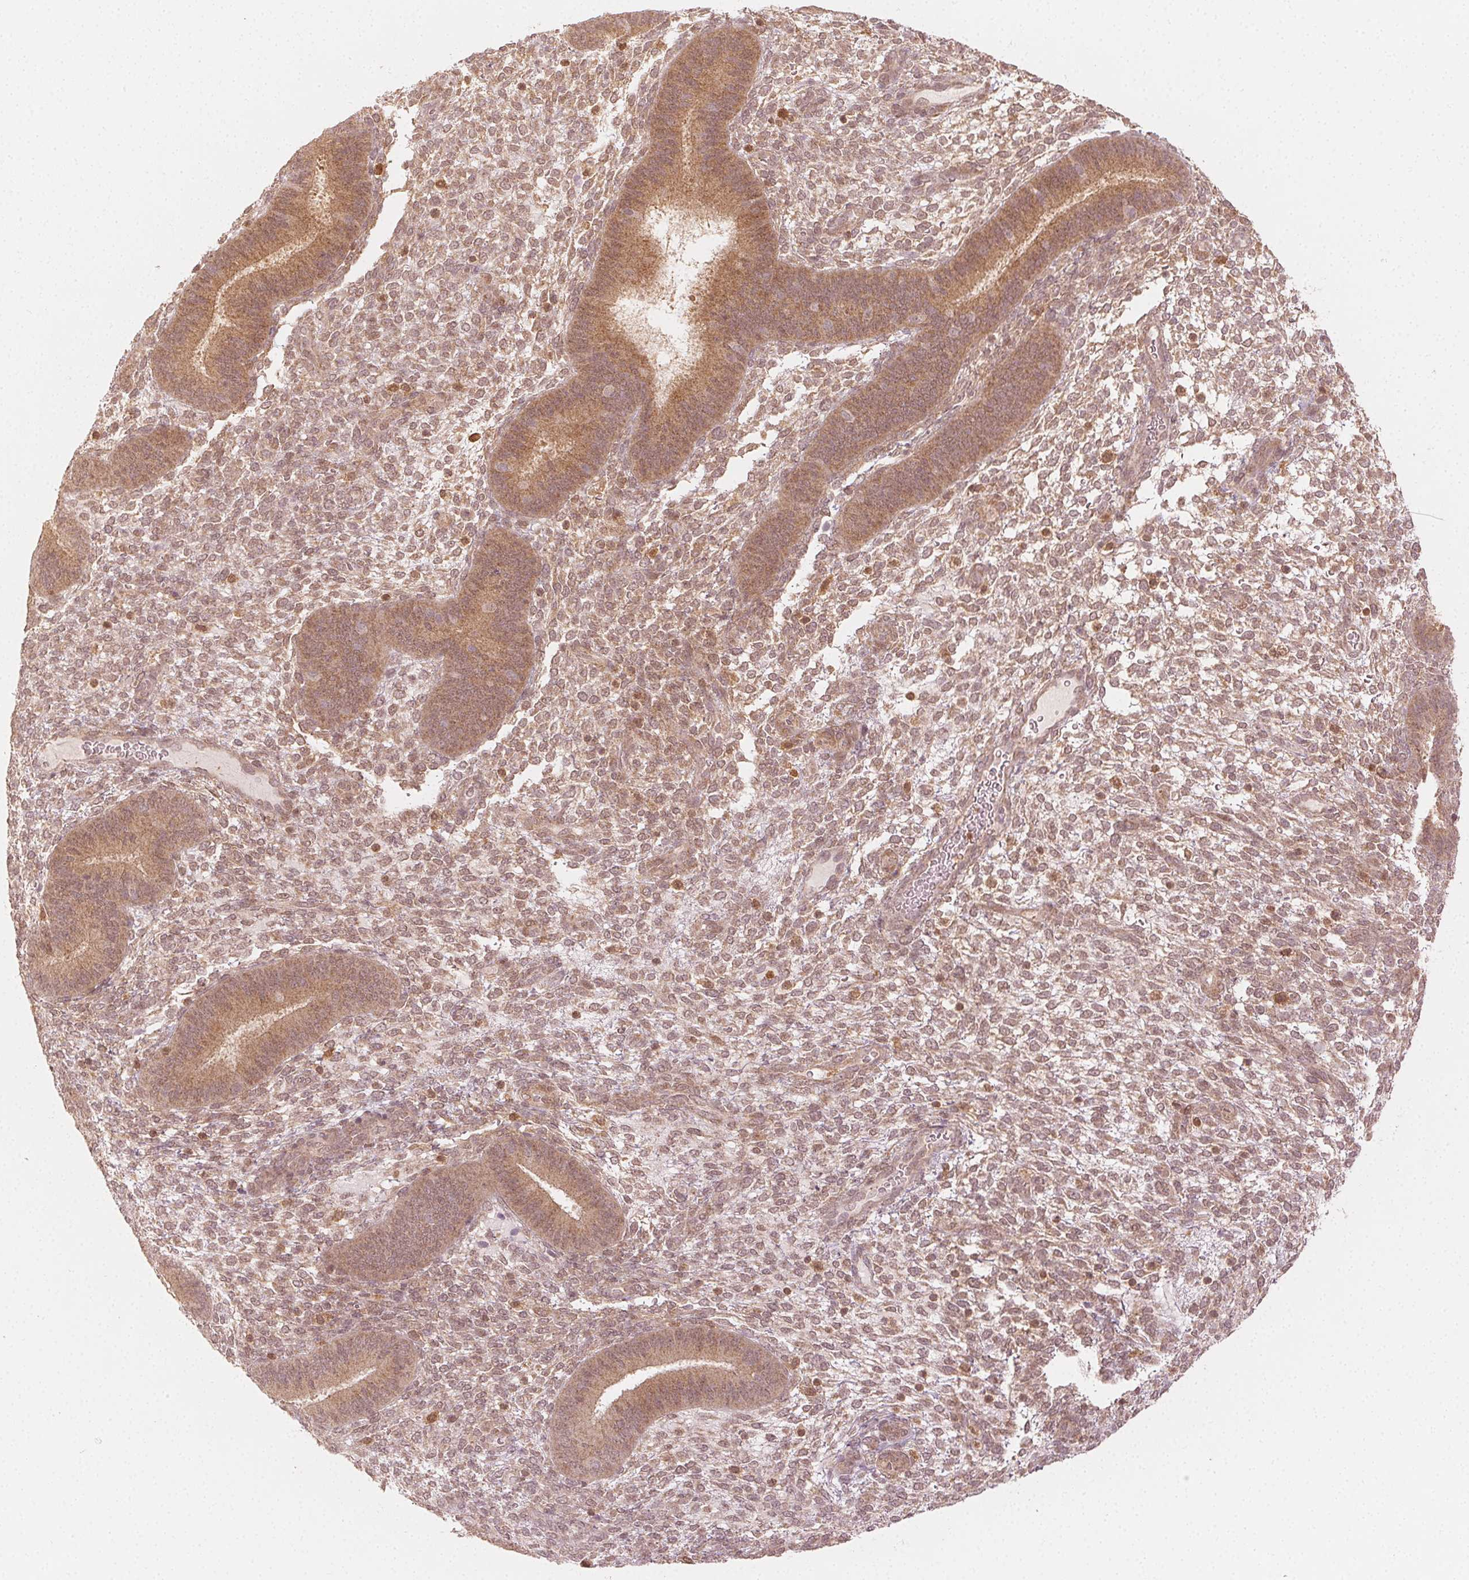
{"staining": {"intensity": "moderate", "quantity": "25%-75%", "location": "cytoplasmic/membranous,nuclear"}, "tissue": "endometrium", "cell_type": "Cells in endometrial stroma", "image_type": "normal", "snomed": [{"axis": "morphology", "description": "Normal tissue, NOS"}, {"axis": "topography", "description": "Endometrium"}], "caption": "Cells in endometrial stroma reveal medium levels of moderate cytoplasmic/membranous,nuclear staining in approximately 25%-75% of cells in normal endometrium. The protein of interest is shown in brown color, while the nuclei are stained blue.", "gene": "MAPK14", "patient": {"sex": "female", "age": 39}}